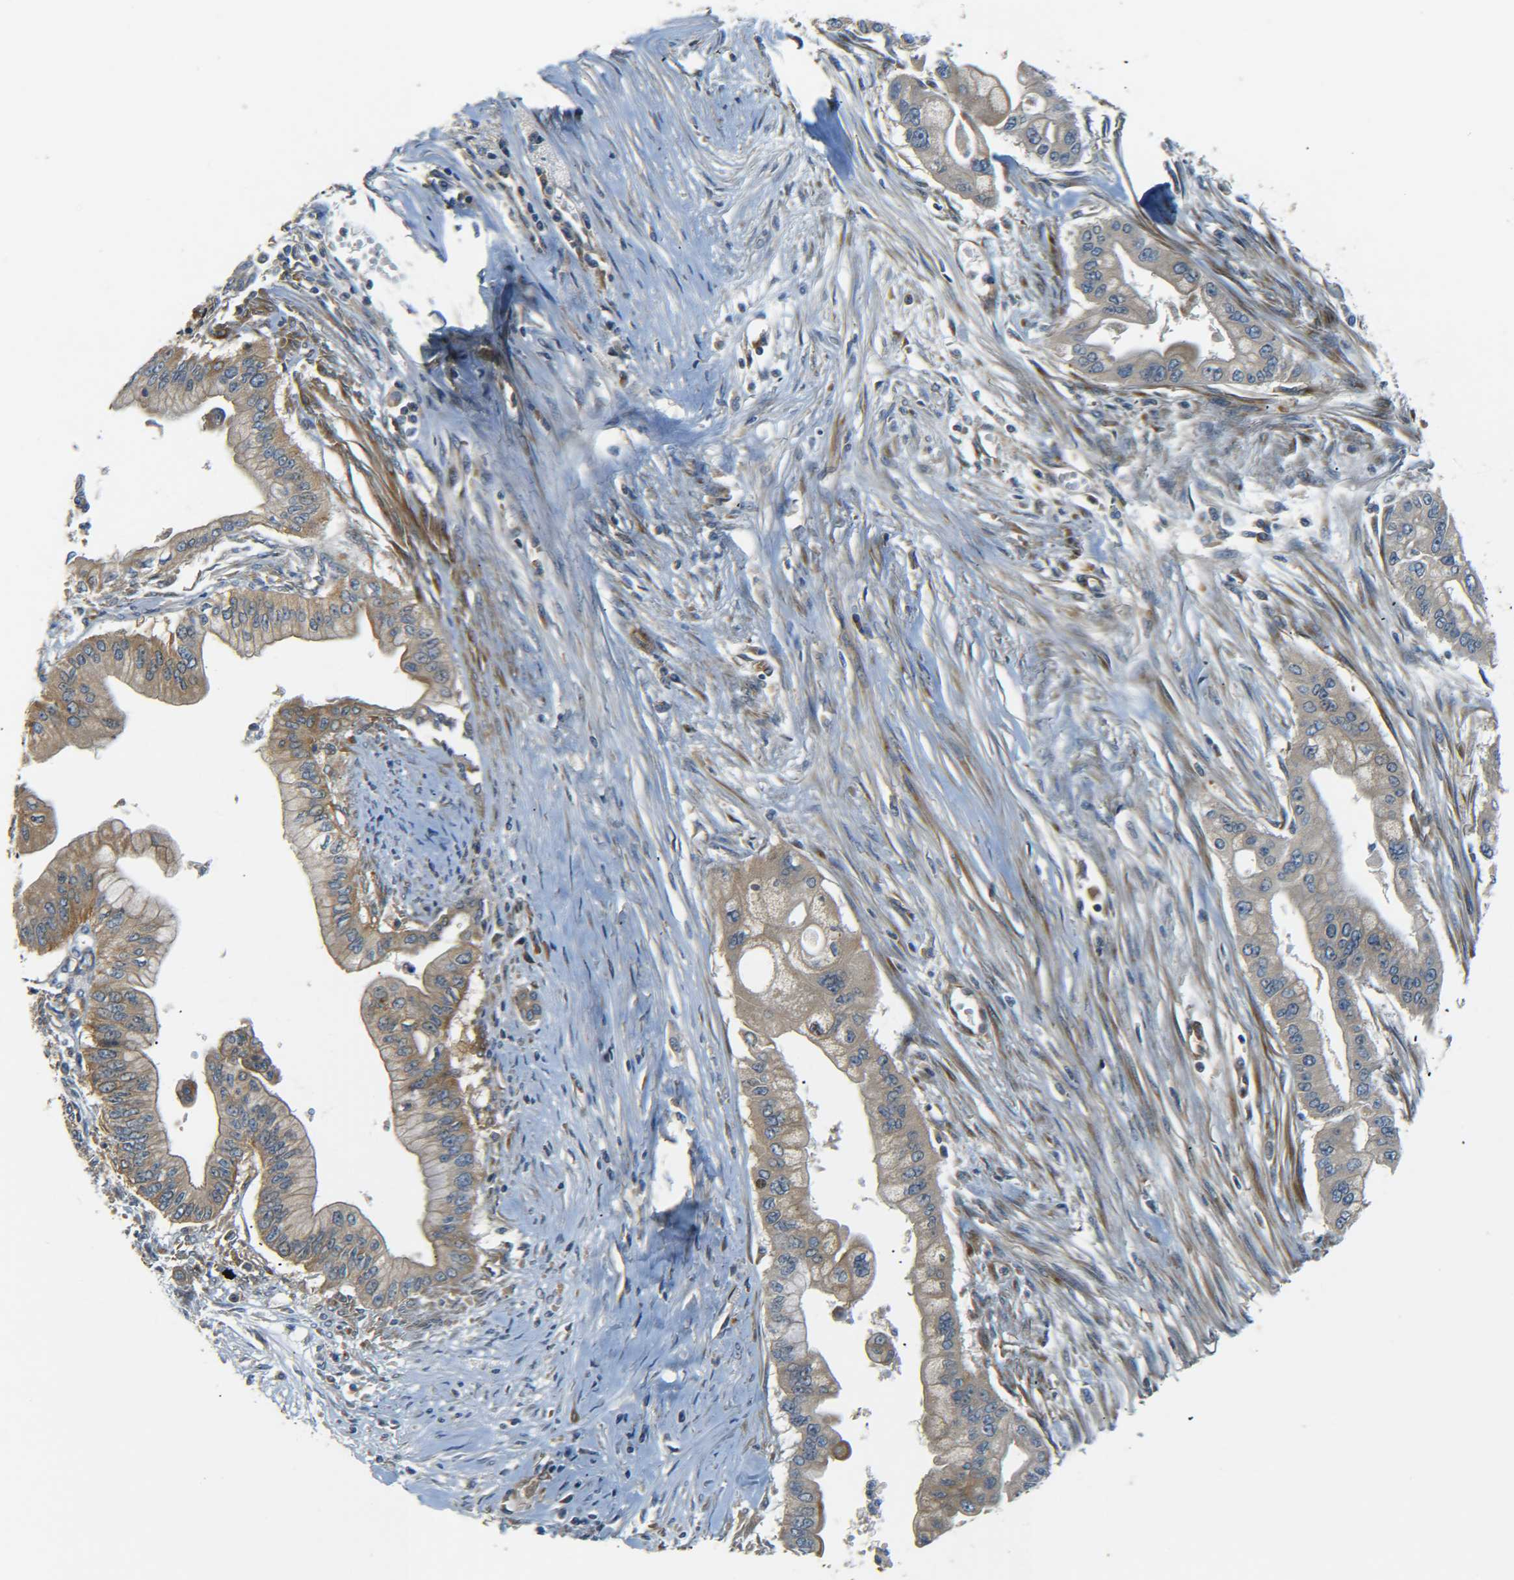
{"staining": {"intensity": "moderate", "quantity": "25%-75%", "location": "cytoplasmic/membranous"}, "tissue": "pancreatic cancer", "cell_type": "Tumor cells", "image_type": "cancer", "snomed": [{"axis": "morphology", "description": "Adenocarcinoma, NOS"}, {"axis": "topography", "description": "Pancreas"}], "caption": "Human adenocarcinoma (pancreatic) stained with a brown dye exhibits moderate cytoplasmic/membranous positive staining in about 25%-75% of tumor cells.", "gene": "LRCH3", "patient": {"sex": "male", "age": 59}}